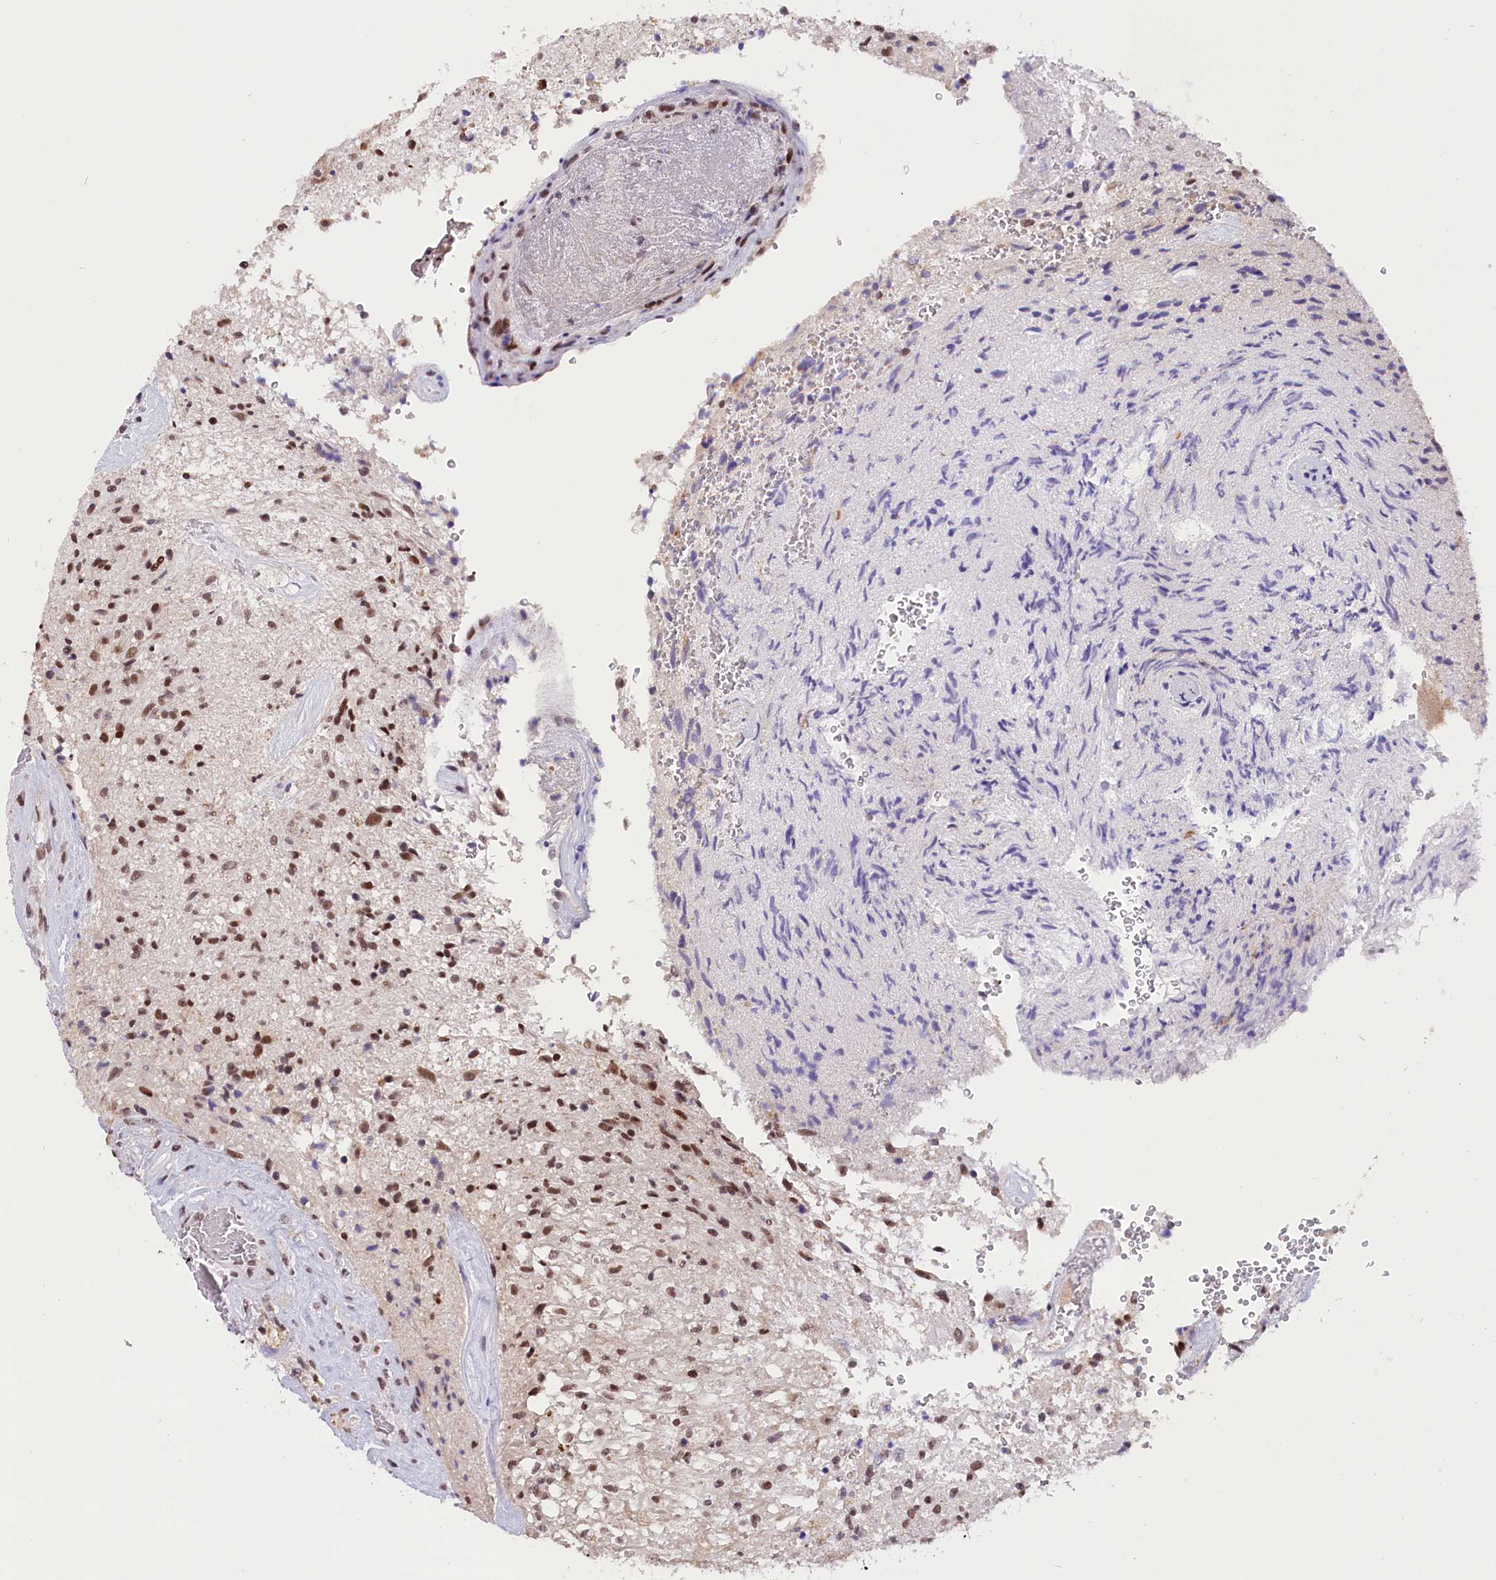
{"staining": {"intensity": "moderate", "quantity": "25%-75%", "location": "nuclear"}, "tissue": "glioma", "cell_type": "Tumor cells", "image_type": "cancer", "snomed": [{"axis": "morphology", "description": "Glioma, malignant, High grade"}, {"axis": "topography", "description": "Brain"}], "caption": "Tumor cells show medium levels of moderate nuclear expression in about 25%-75% of cells in glioma.", "gene": "CDYL2", "patient": {"sex": "male", "age": 56}}